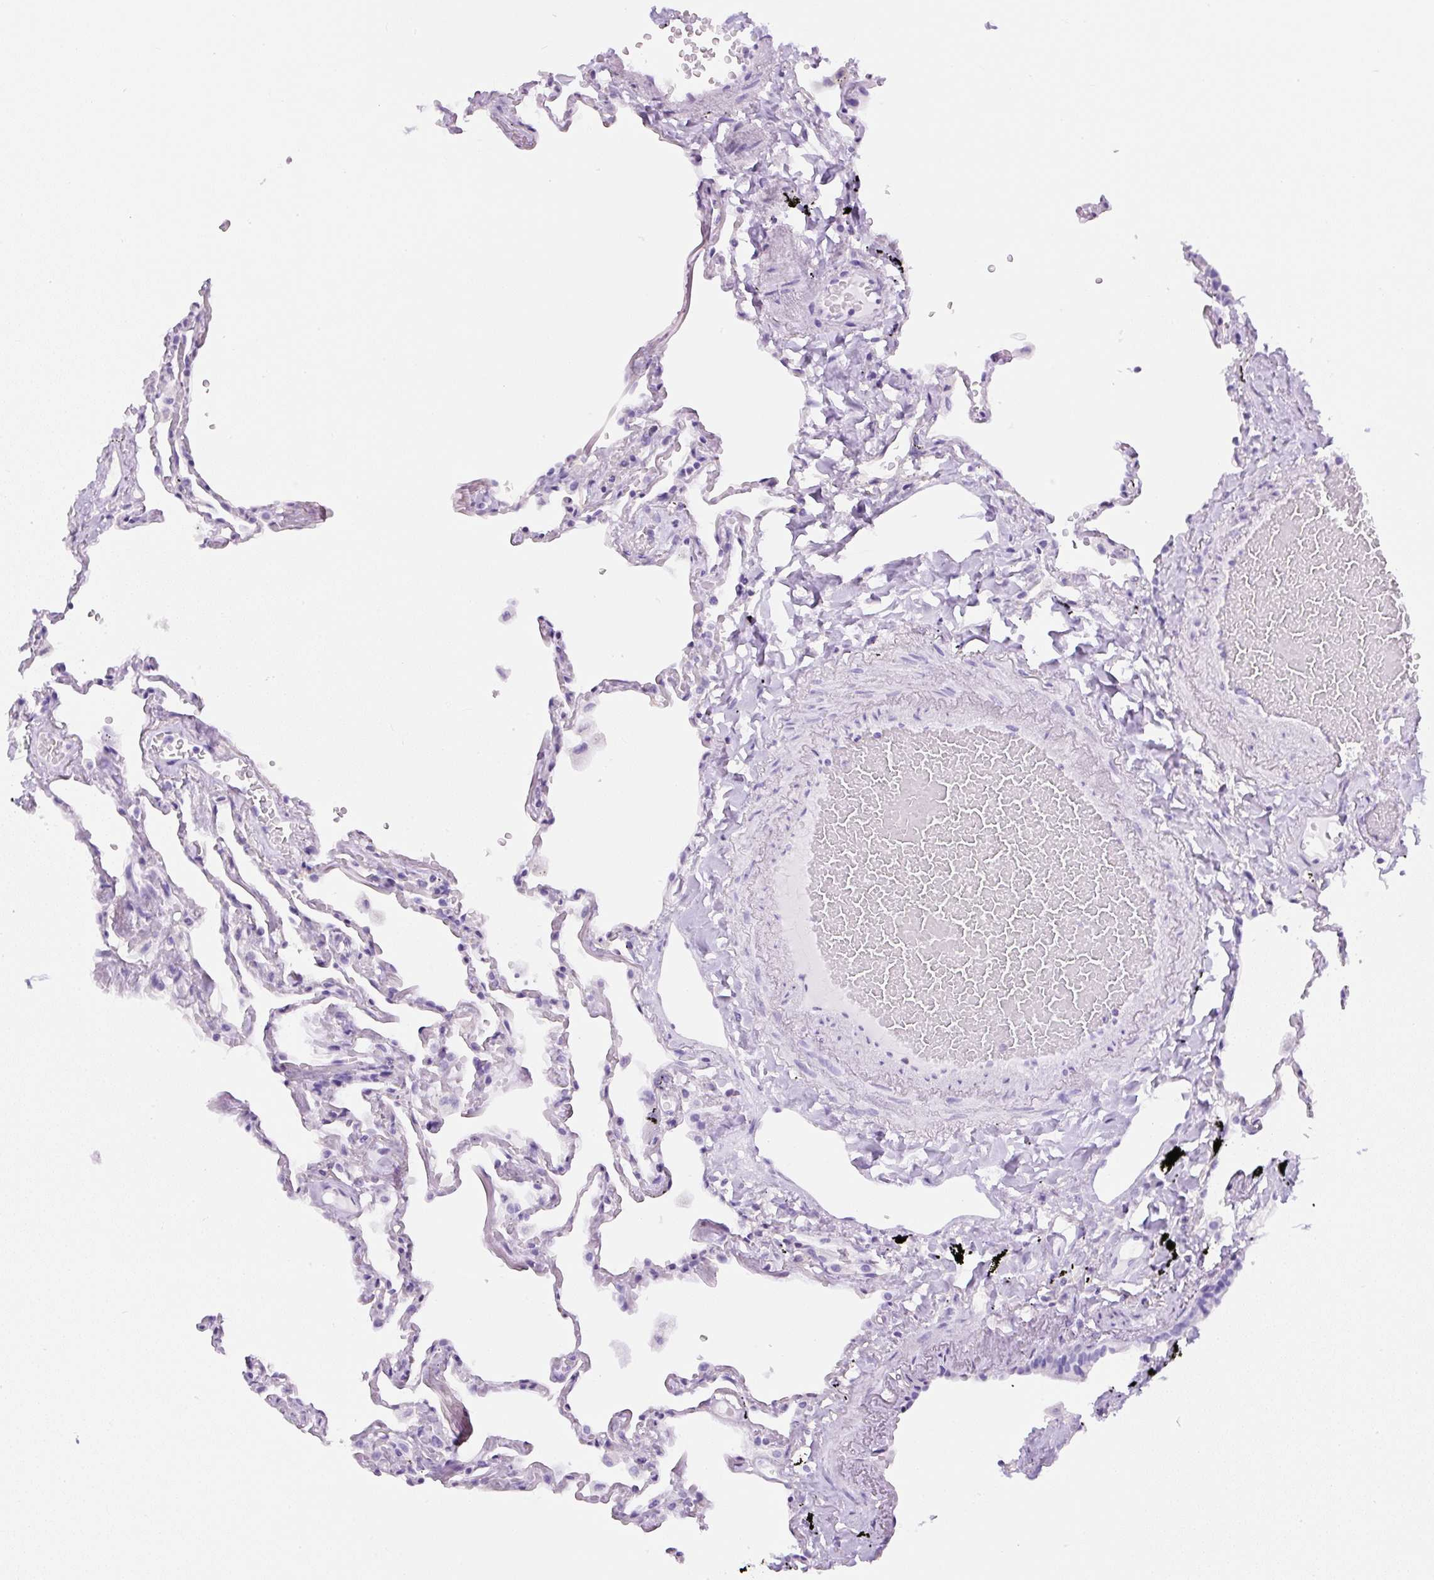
{"staining": {"intensity": "weak", "quantity": "<25%", "location": "cytoplasmic/membranous"}, "tissue": "lung", "cell_type": "Alveolar cells", "image_type": "normal", "snomed": [{"axis": "morphology", "description": "Normal tissue, NOS"}, {"axis": "topography", "description": "Lung"}], "caption": "This is an IHC histopathology image of normal lung. There is no staining in alveolar cells.", "gene": "PIP5KL1", "patient": {"sex": "female", "age": 67}}